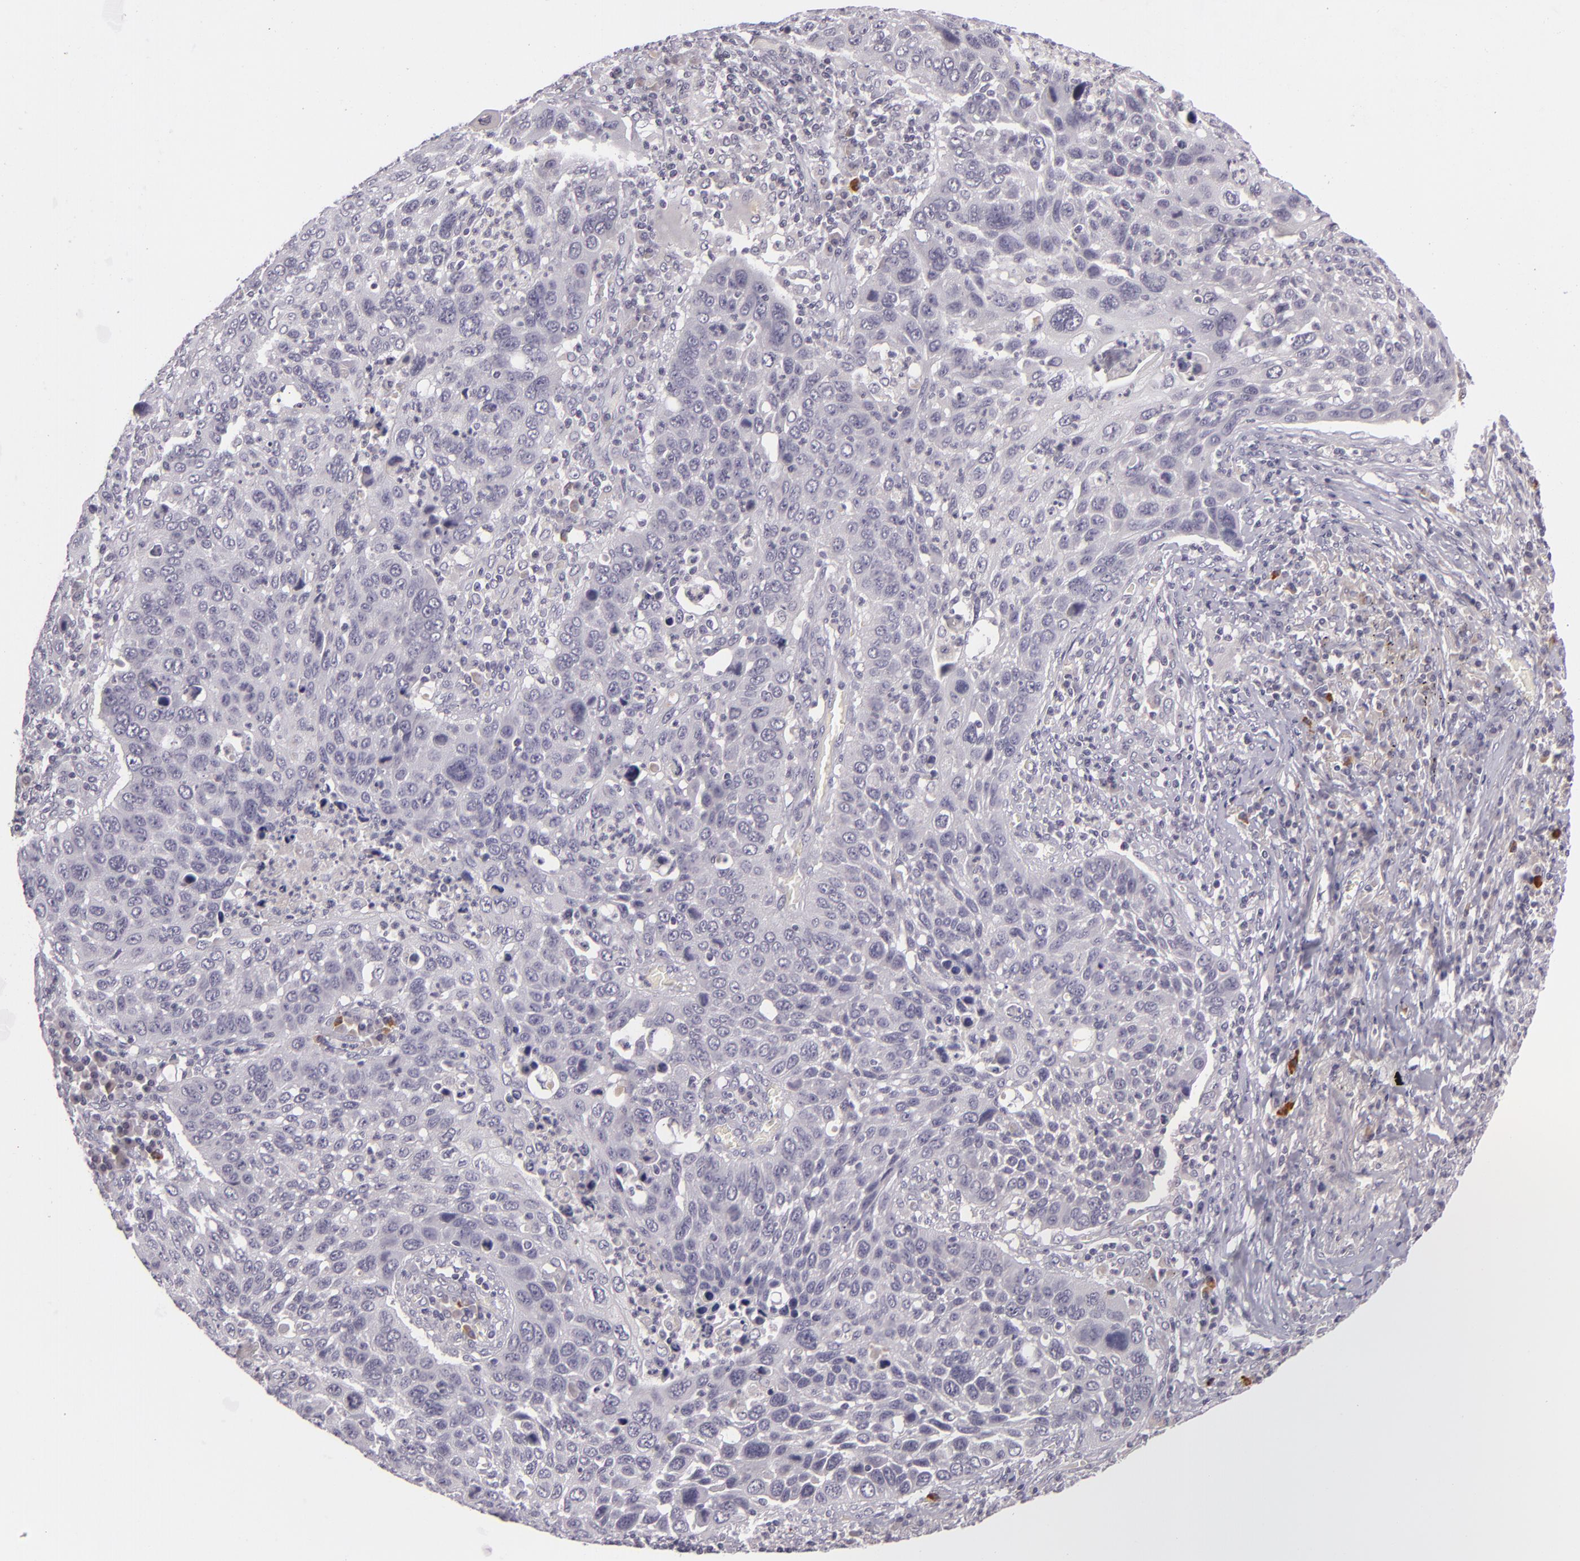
{"staining": {"intensity": "negative", "quantity": "none", "location": "none"}, "tissue": "lung cancer", "cell_type": "Tumor cells", "image_type": "cancer", "snomed": [{"axis": "morphology", "description": "Squamous cell carcinoma, NOS"}, {"axis": "topography", "description": "Lung"}], "caption": "An immunohistochemistry histopathology image of lung squamous cell carcinoma is shown. There is no staining in tumor cells of lung squamous cell carcinoma.", "gene": "DAG1", "patient": {"sex": "male", "age": 68}}